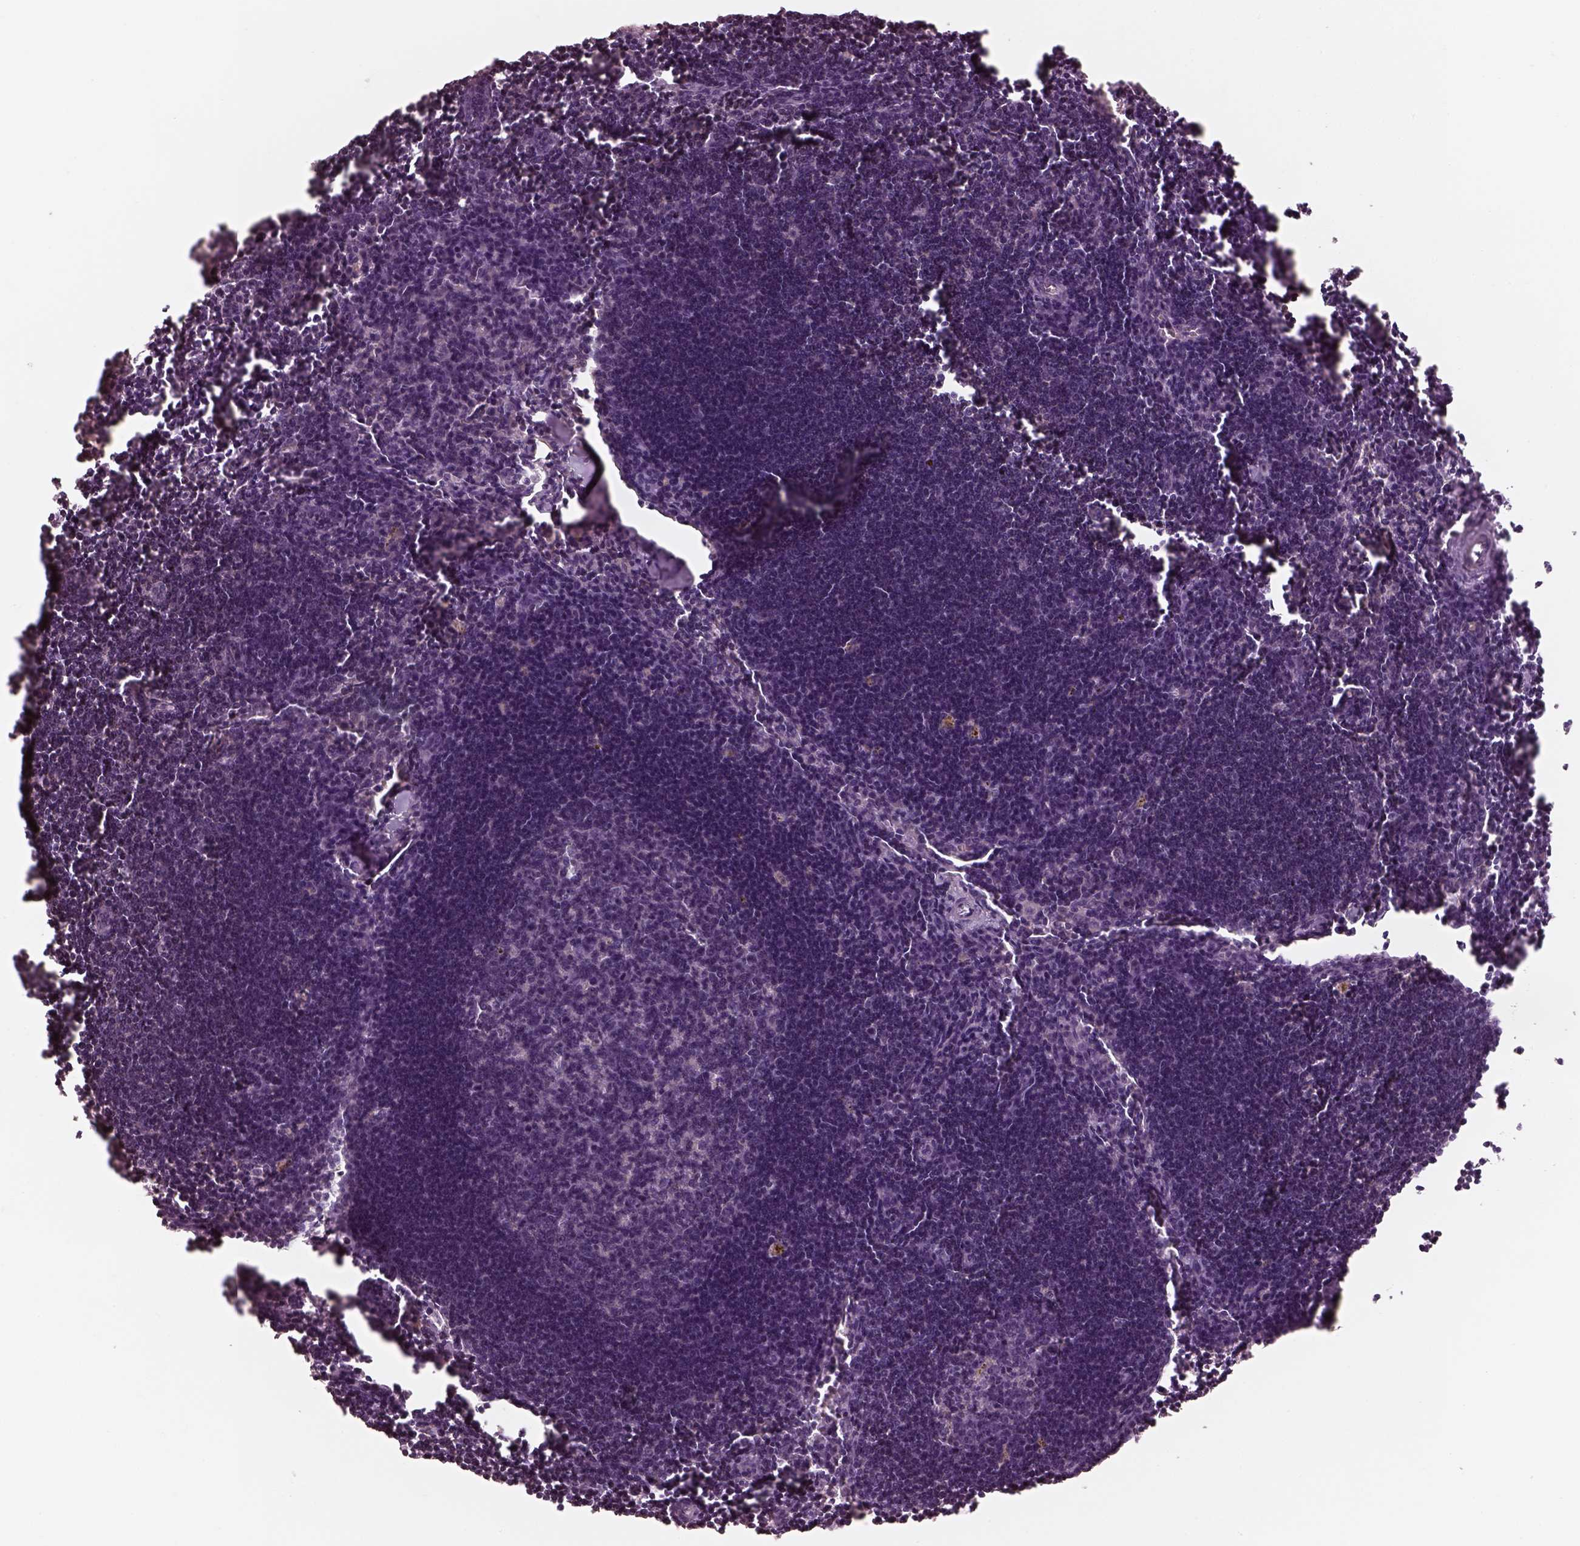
{"staining": {"intensity": "negative", "quantity": "none", "location": "none"}, "tissue": "lymph node", "cell_type": "Germinal center cells", "image_type": "normal", "snomed": [{"axis": "morphology", "description": "Normal tissue, NOS"}, {"axis": "topography", "description": "Lymph node"}], "caption": "DAB immunohistochemical staining of normal human lymph node reveals no significant expression in germinal center cells.", "gene": "PRKACG", "patient": {"sex": "male", "age": 55}}